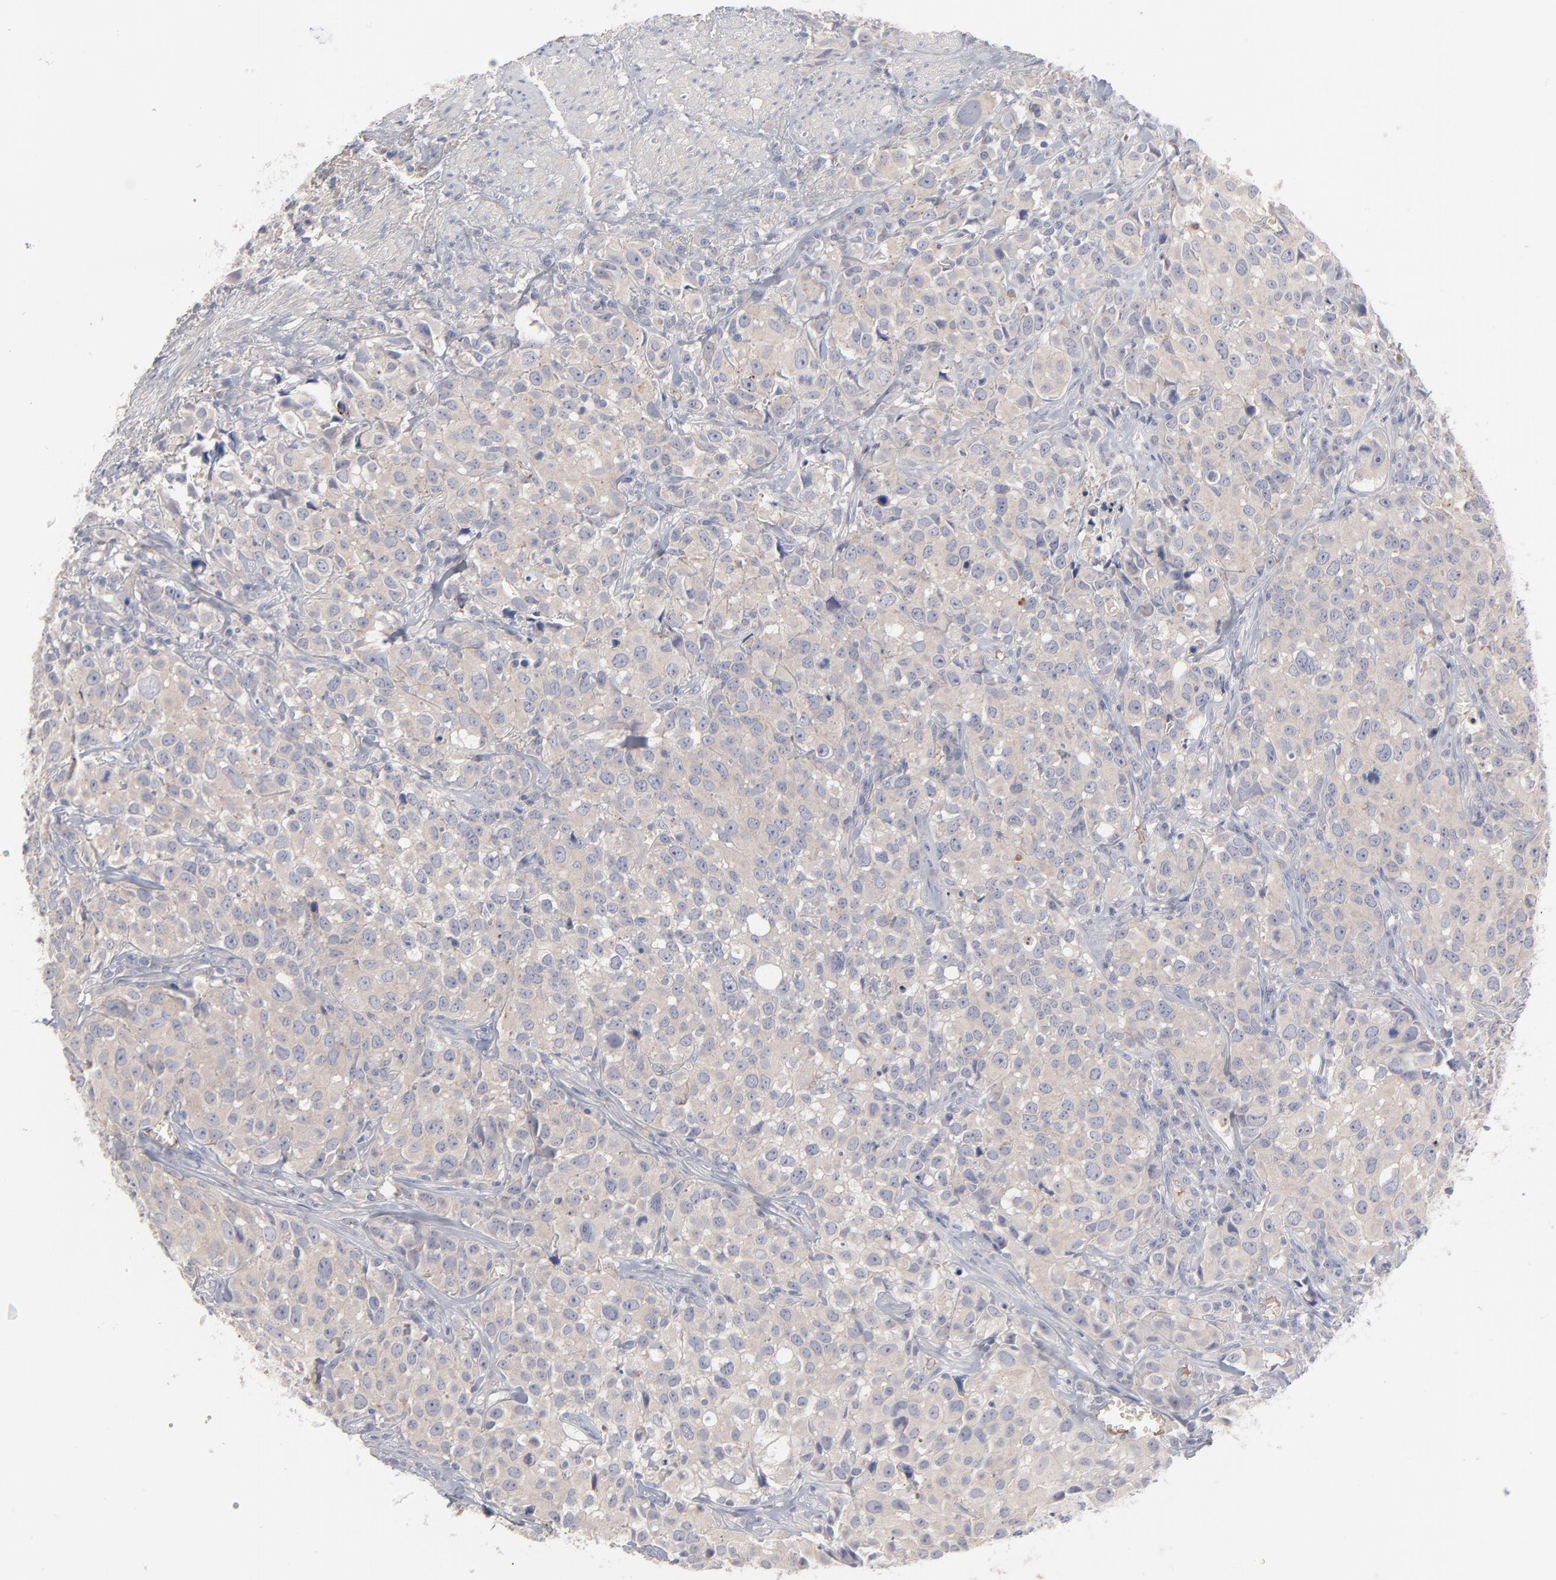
{"staining": {"intensity": "negative", "quantity": "none", "location": "none"}, "tissue": "urothelial cancer", "cell_type": "Tumor cells", "image_type": "cancer", "snomed": [{"axis": "morphology", "description": "Urothelial carcinoma, High grade"}, {"axis": "topography", "description": "Urinary bladder"}], "caption": "An image of urothelial cancer stained for a protein reveals no brown staining in tumor cells. The staining was performed using DAB (3,3'-diaminobenzidine) to visualize the protein expression in brown, while the nuclei were stained in blue with hematoxylin (Magnification: 20x).", "gene": "CCR3", "patient": {"sex": "female", "age": 75}}